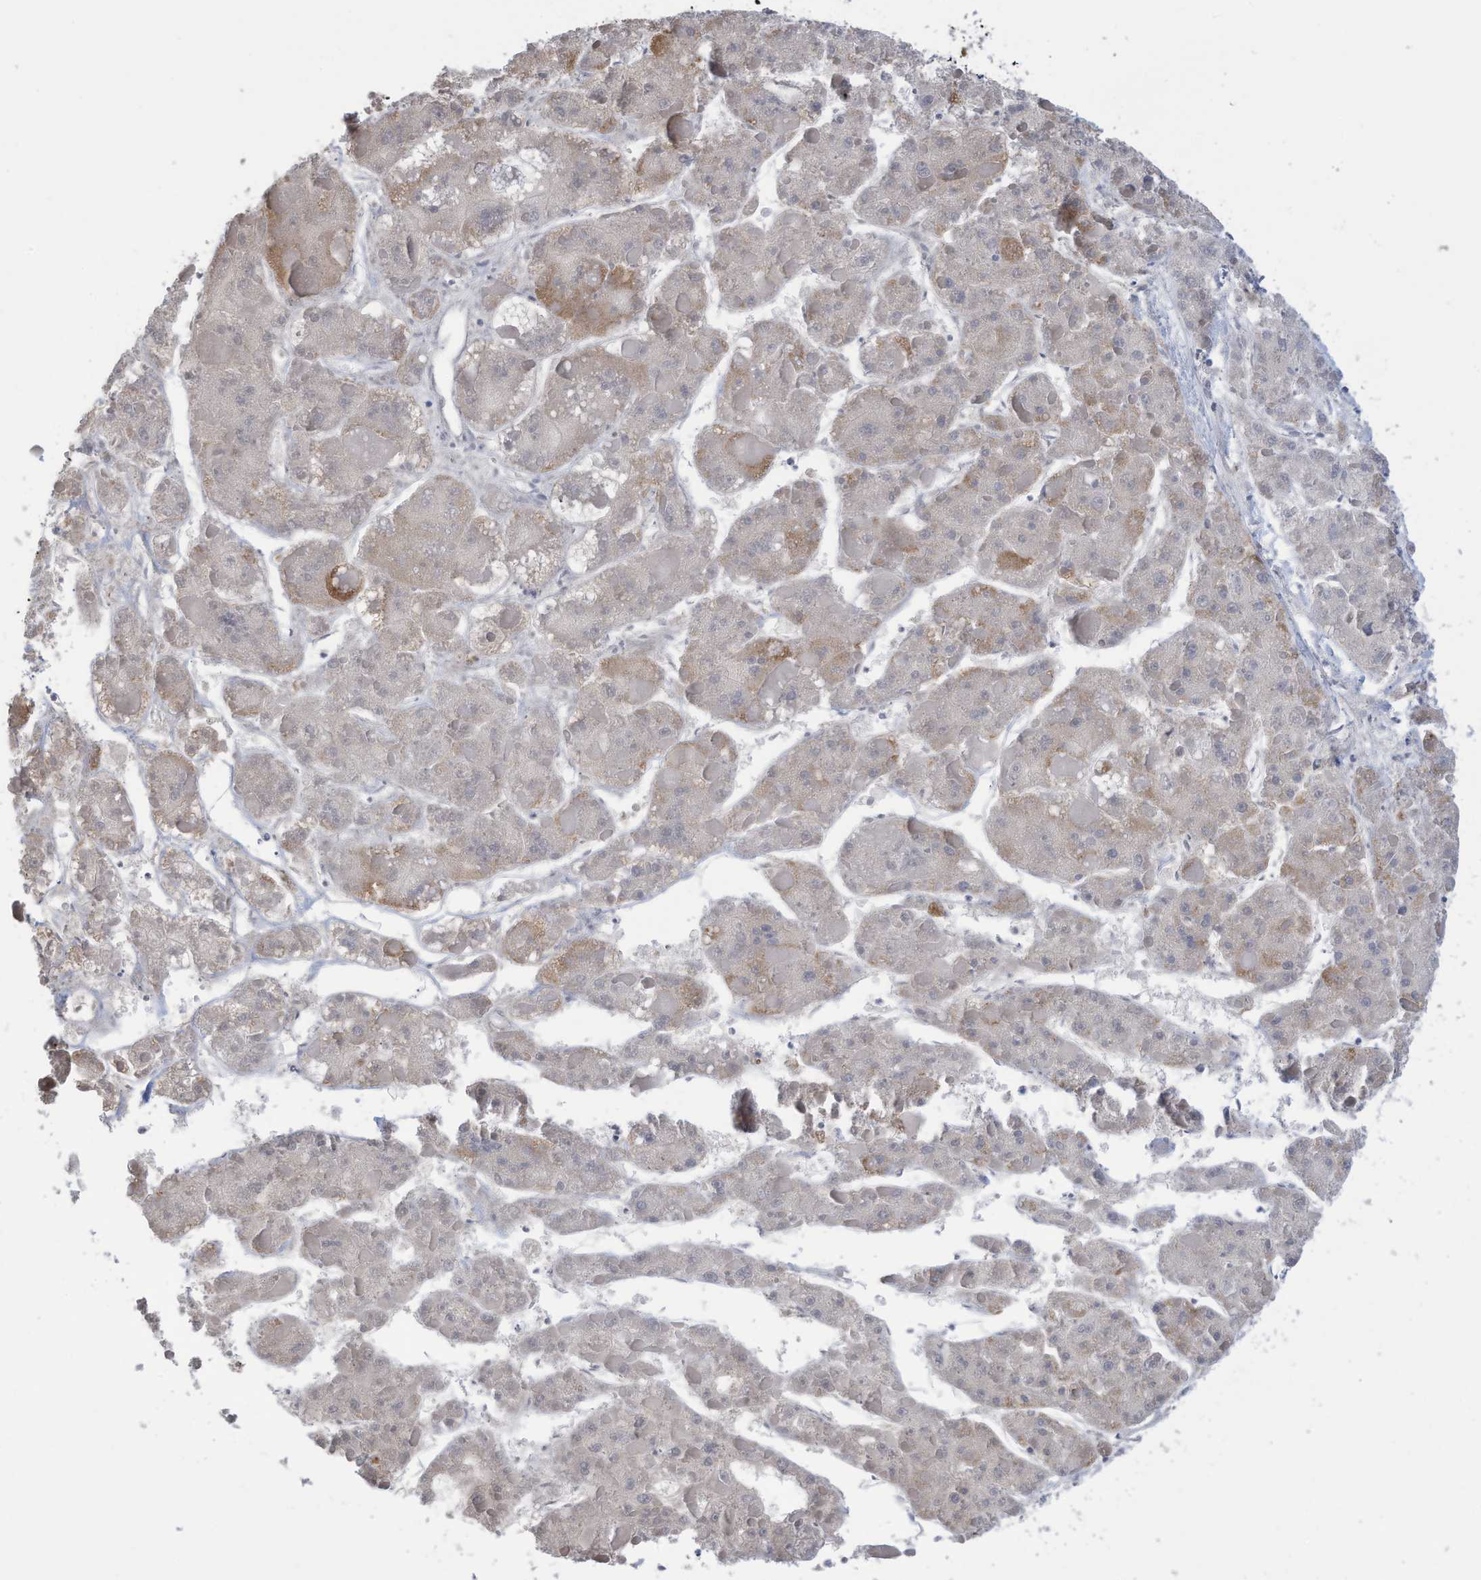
{"staining": {"intensity": "weak", "quantity": "<25%", "location": "cytoplasmic/membranous"}, "tissue": "liver cancer", "cell_type": "Tumor cells", "image_type": "cancer", "snomed": [{"axis": "morphology", "description": "Carcinoma, Hepatocellular, NOS"}, {"axis": "topography", "description": "Liver"}], "caption": "IHC of human hepatocellular carcinoma (liver) shows no expression in tumor cells. (DAB (3,3'-diaminobenzidine) immunohistochemistry (IHC) visualized using brightfield microscopy, high magnification).", "gene": "ZNF292", "patient": {"sex": "female", "age": 73}}